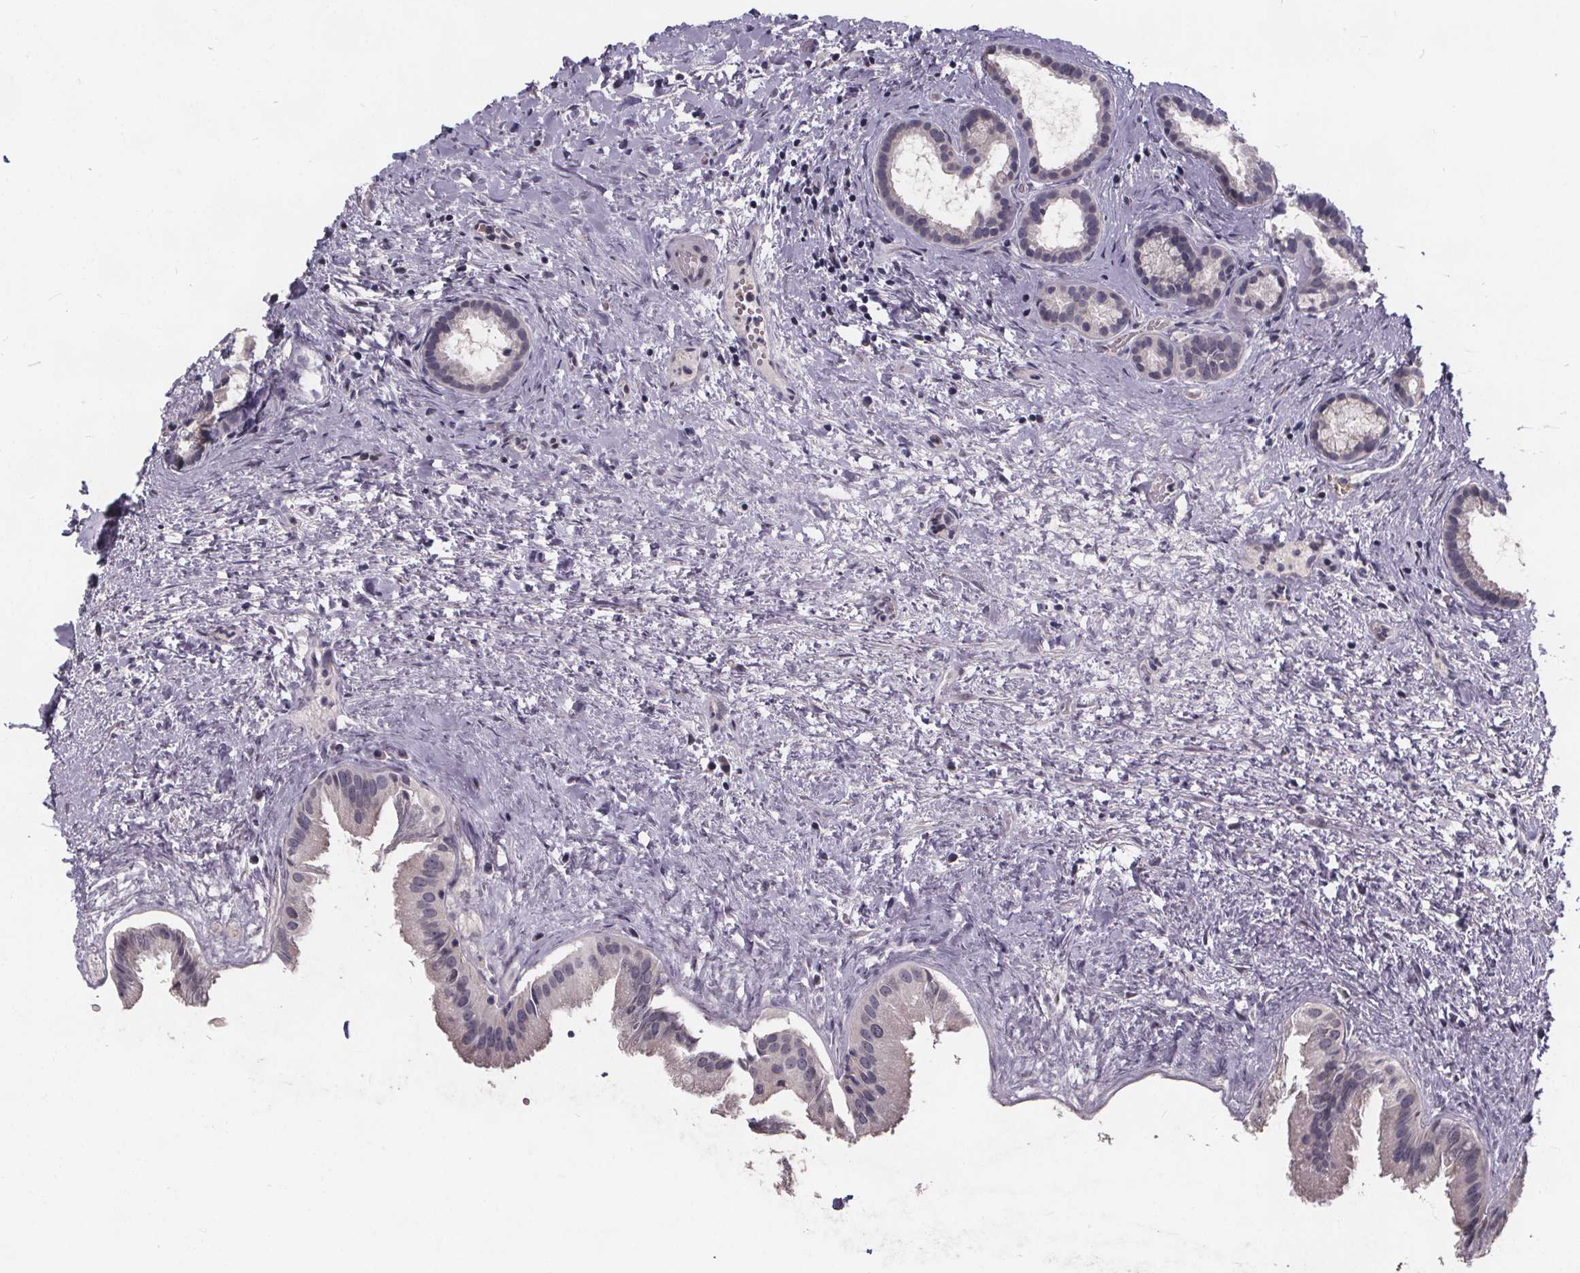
{"staining": {"intensity": "weak", "quantity": "<25%", "location": "cytoplasmic/membranous"}, "tissue": "gallbladder", "cell_type": "Glandular cells", "image_type": "normal", "snomed": [{"axis": "morphology", "description": "Normal tissue, NOS"}, {"axis": "topography", "description": "Gallbladder"}], "caption": "An IHC micrograph of benign gallbladder is shown. There is no staining in glandular cells of gallbladder. (DAB (3,3'-diaminobenzidine) immunohistochemistry (IHC) with hematoxylin counter stain).", "gene": "FAM181B", "patient": {"sex": "male", "age": 70}}